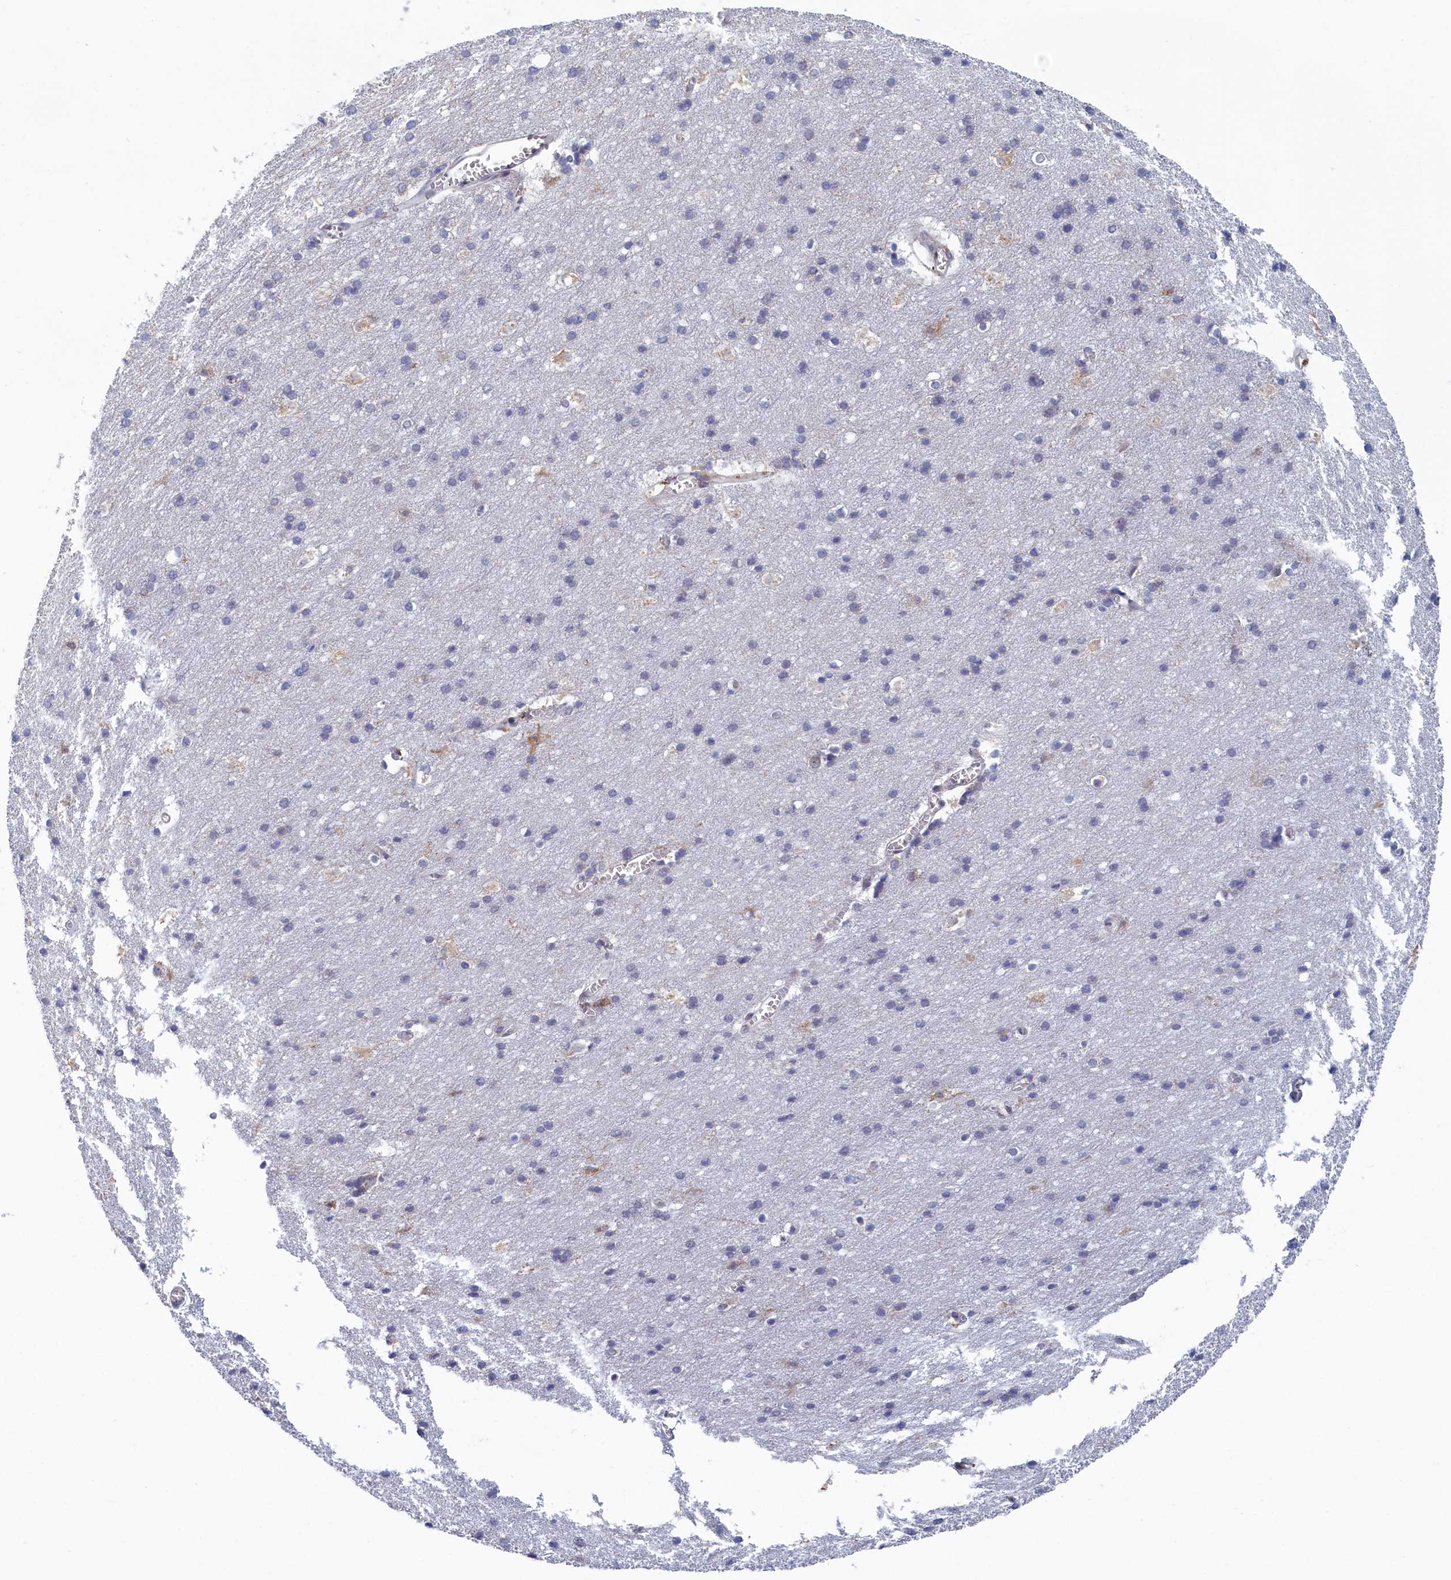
{"staining": {"intensity": "negative", "quantity": "none", "location": "none"}, "tissue": "cerebral cortex", "cell_type": "Endothelial cells", "image_type": "normal", "snomed": [{"axis": "morphology", "description": "Normal tissue, NOS"}, {"axis": "topography", "description": "Cerebral cortex"}], "caption": "The histopathology image reveals no significant positivity in endothelial cells of cerebral cortex. (DAB (3,3'-diaminobenzidine) immunohistochemistry visualized using brightfield microscopy, high magnification).", "gene": "DNAJC17", "patient": {"sex": "male", "age": 54}}